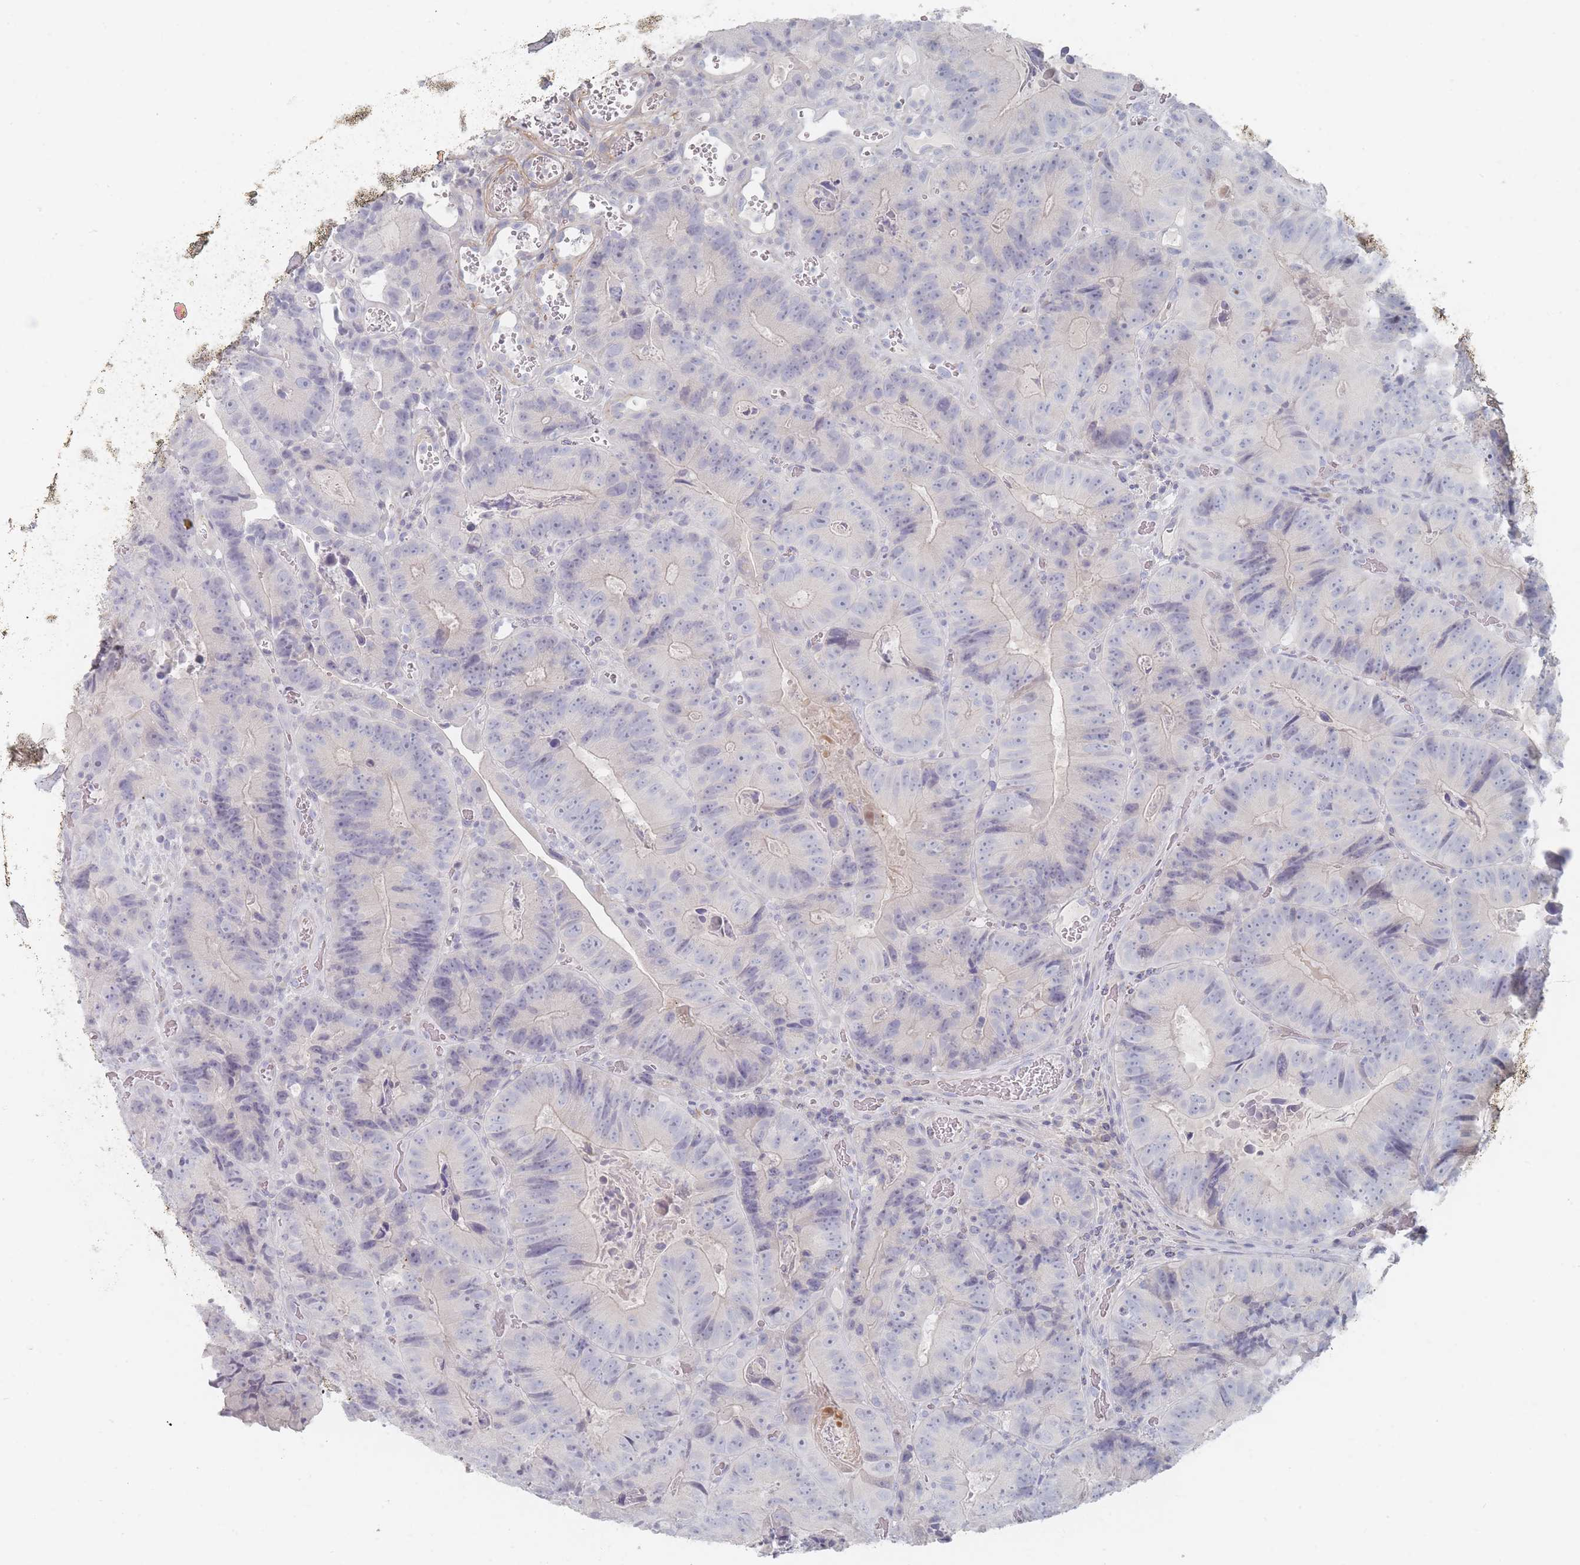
{"staining": {"intensity": "negative", "quantity": "none", "location": "none"}, "tissue": "colorectal cancer", "cell_type": "Tumor cells", "image_type": "cancer", "snomed": [{"axis": "morphology", "description": "Adenocarcinoma, NOS"}, {"axis": "topography", "description": "Colon"}], "caption": "Tumor cells are negative for brown protein staining in colorectal cancer.", "gene": "CD37", "patient": {"sex": "female", "age": 86}}